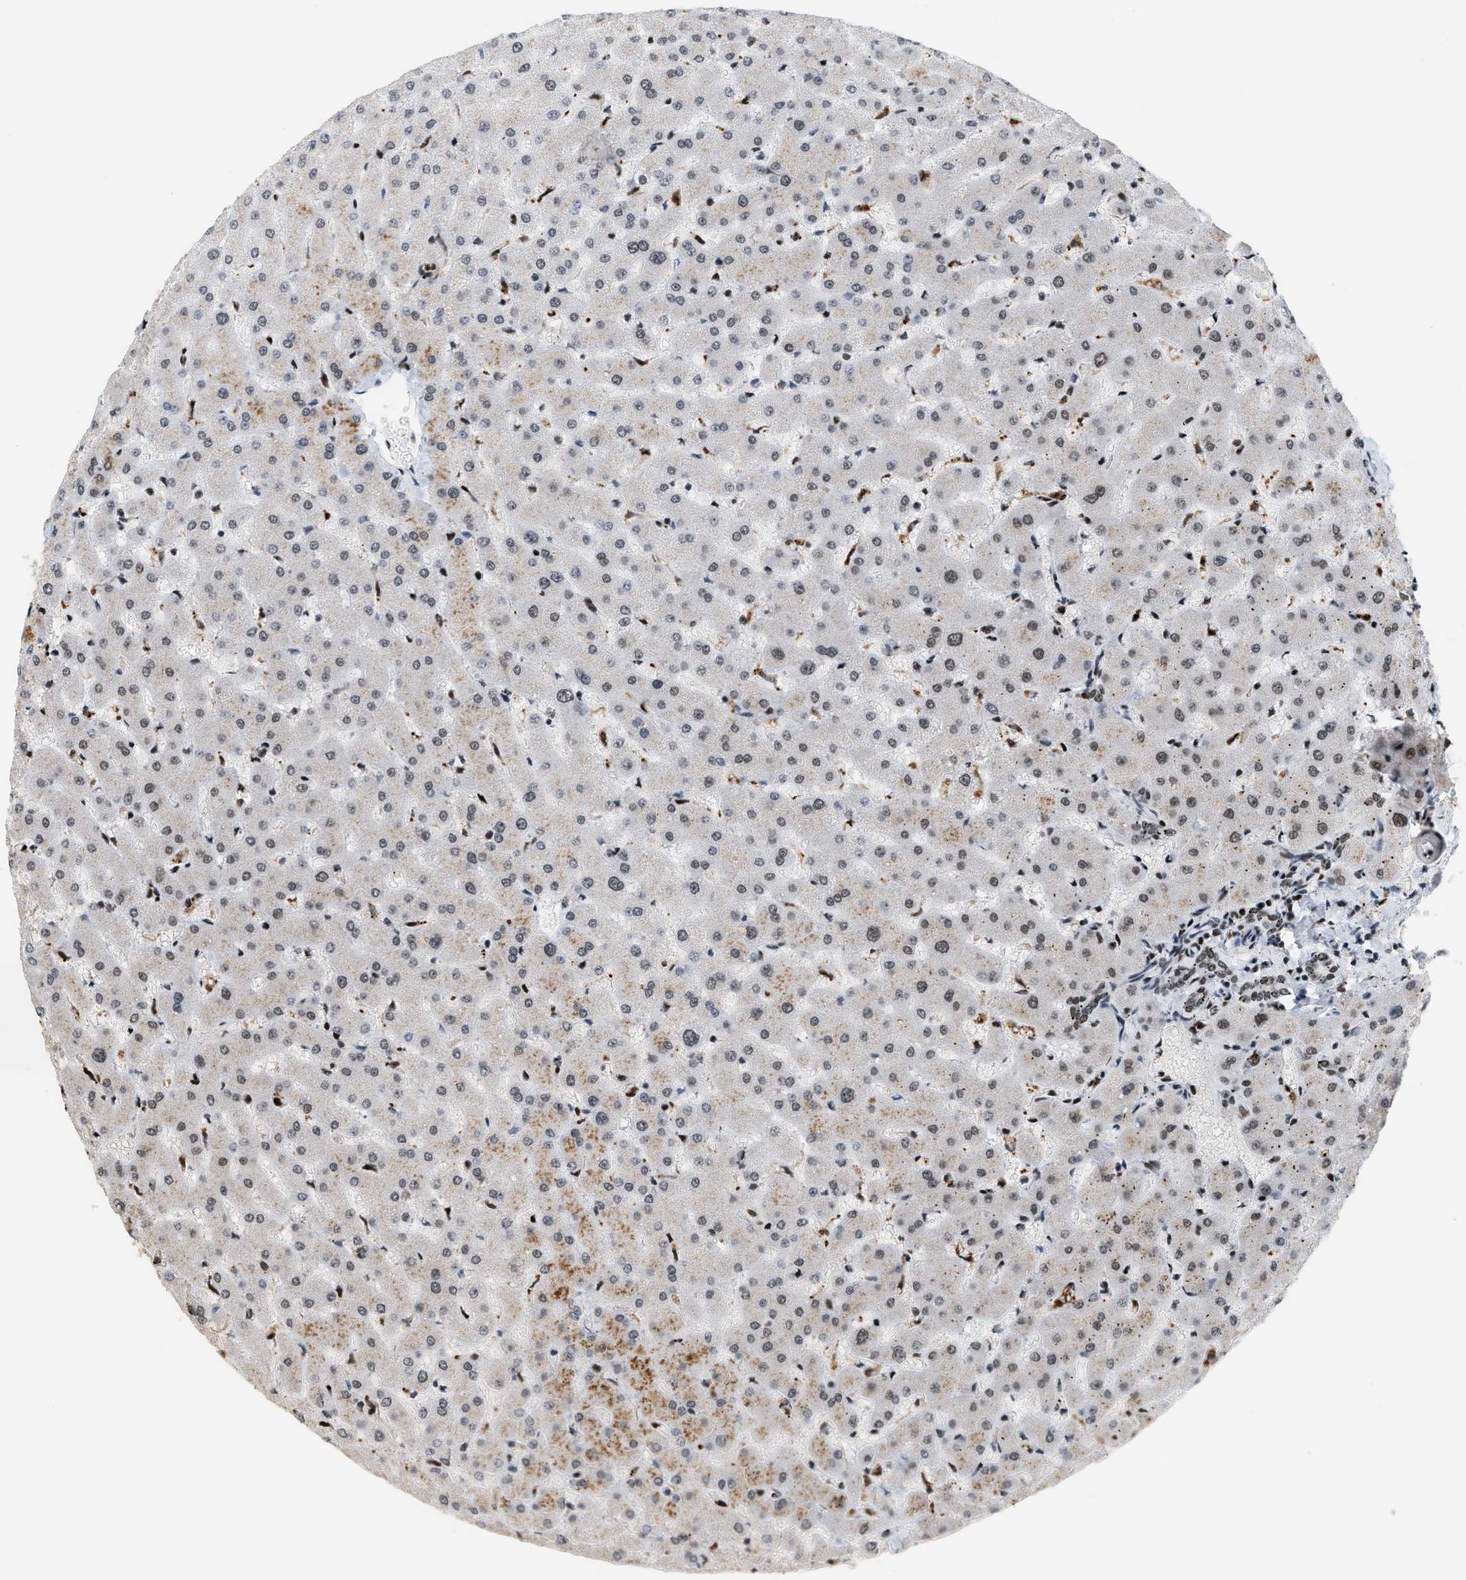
{"staining": {"intensity": "weak", "quantity": "25%-75%", "location": "nuclear"}, "tissue": "liver", "cell_type": "Cholangiocytes", "image_type": "normal", "snomed": [{"axis": "morphology", "description": "Normal tissue, NOS"}, {"axis": "topography", "description": "Liver"}], "caption": "The image exhibits a brown stain indicating the presence of a protein in the nuclear of cholangiocytes in liver.", "gene": "SMARCB1", "patient": {"sex": "female", "age": 63}}